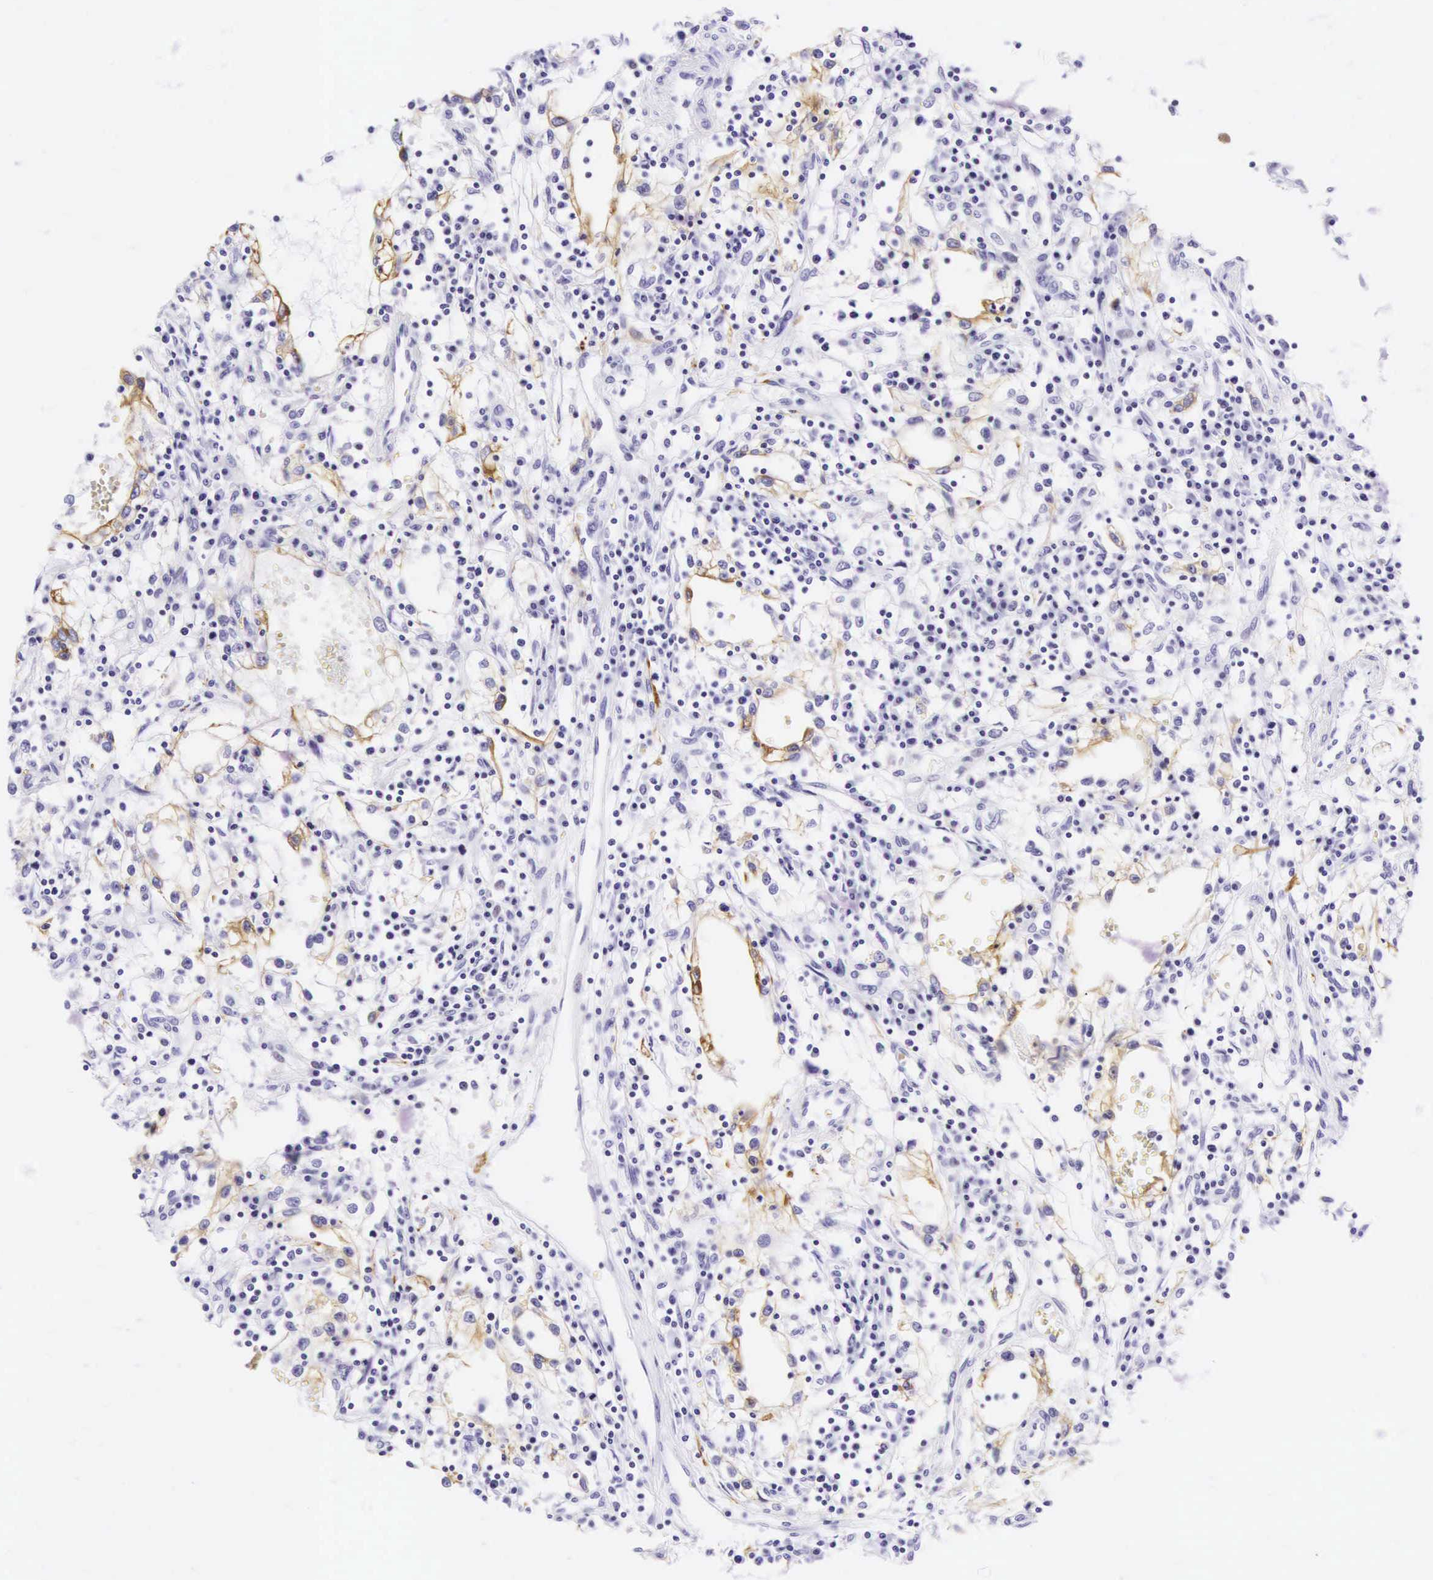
{"staining": {"intensity": "weak", "quantity": "<25%", "location": "cytoplasmic/membranous"}, "tissue": "renal cancer", "cell_type": "Tumor cells", "image_type": "cancer", "snomed": [{"axis": "morphology", "description": "Adenocarcinoma, NOS"}, {"axis": "topography", "description": "Kidney"}], "caption": "Image shows no significant protein staining in tumor cells of adenocarcinoma (renal).", "gene": "KRT18", "patient": {"sex": "male", "age": 82}}